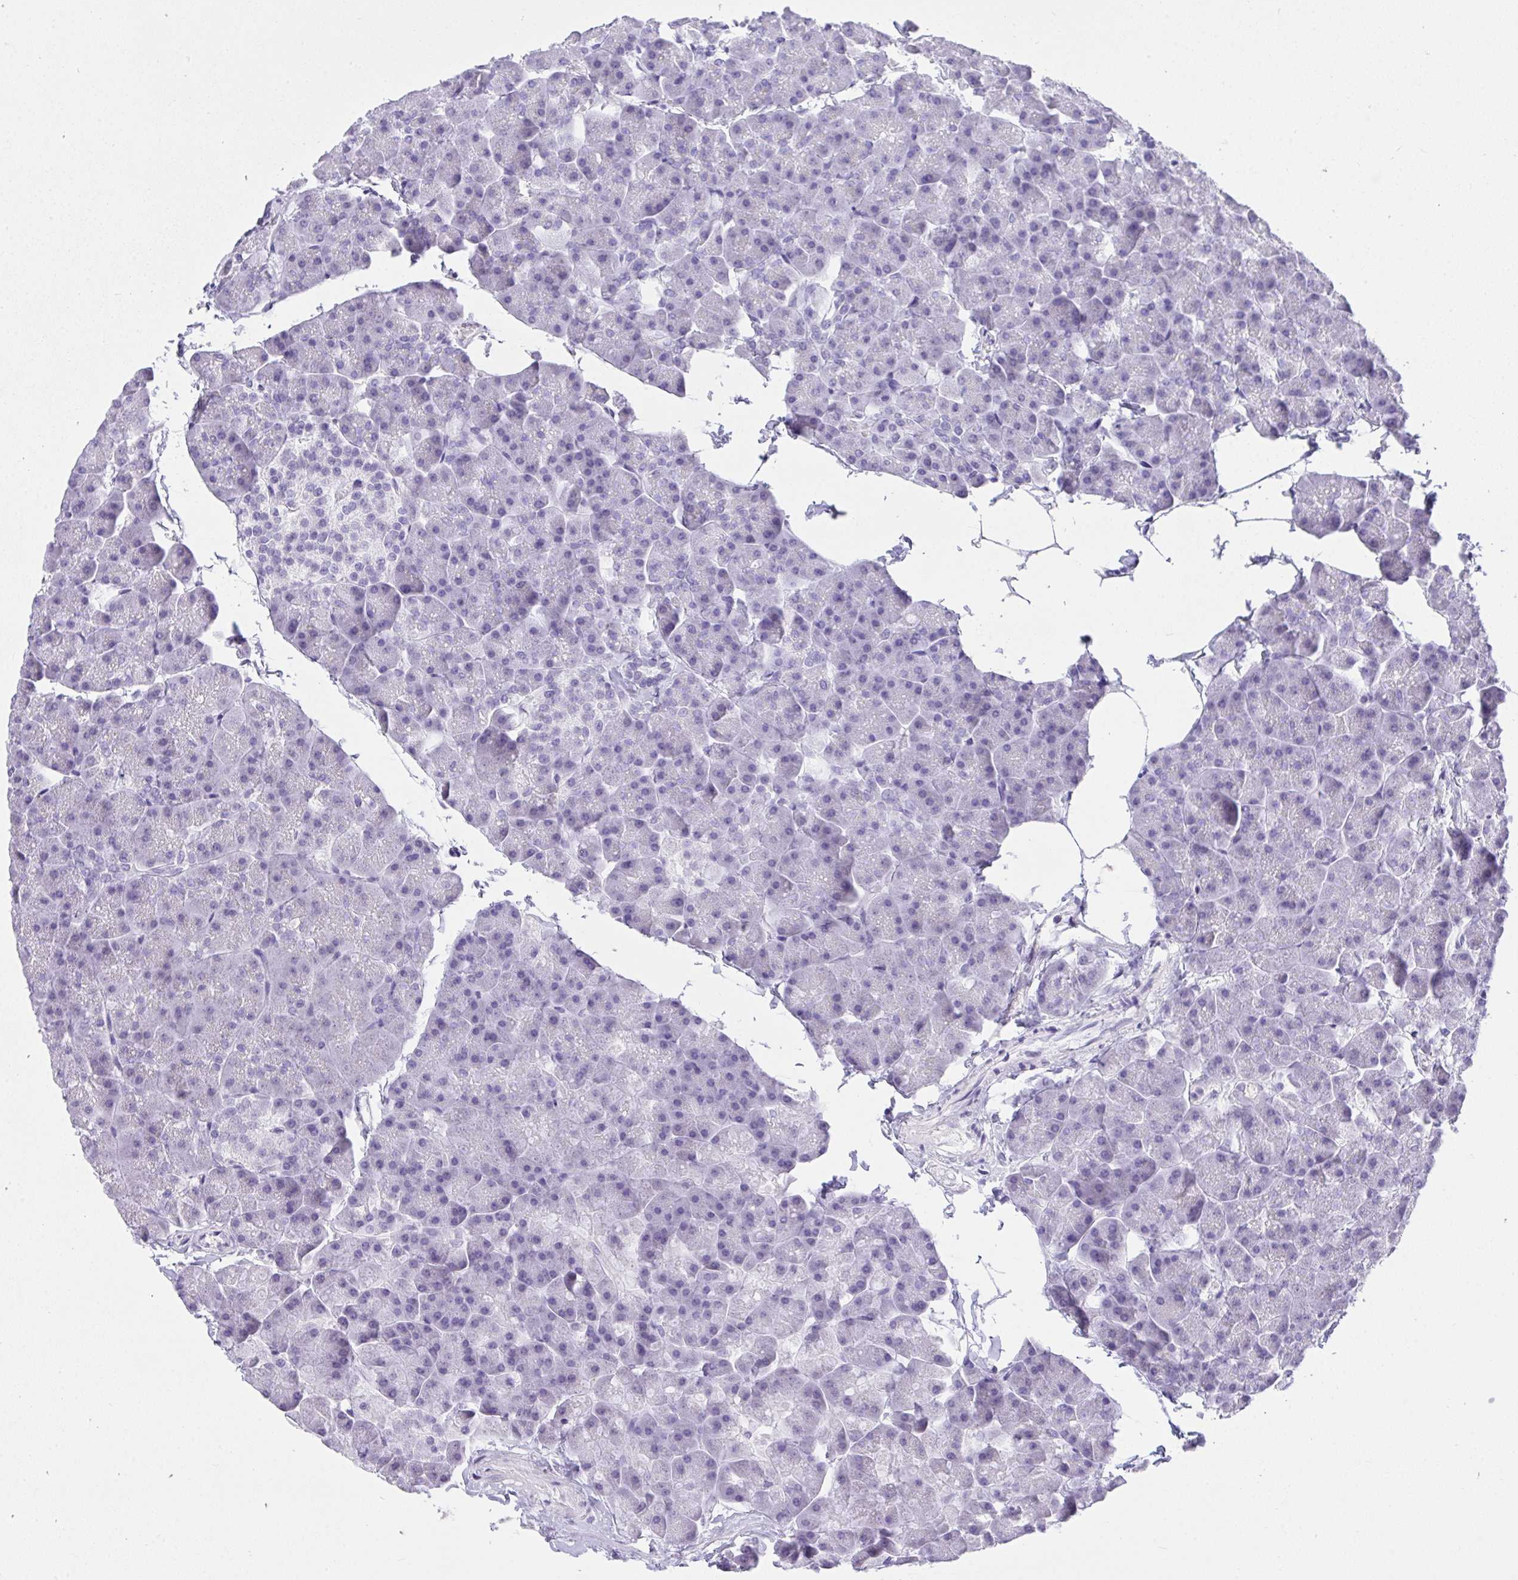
{"staining": {"intensity": "negative", "quantity": "none", "location": "none"}, "tissue": "pancreas", "cell_type": "Exocrine glandular cells", "image_type": "normal", "snomed": [{"axis": "morphology", "description": "Normal tissue, NOS"}, {"axis": "topography", "description": "Pancreas"}], "caption": "Exocrine glandular cells are negative for protein expression in benign human pancreas. (Brightfield microscopy of DAB IHC at high magnification).", "gene": "AVIL", "patient": {"sex": "male", "age": 35}}